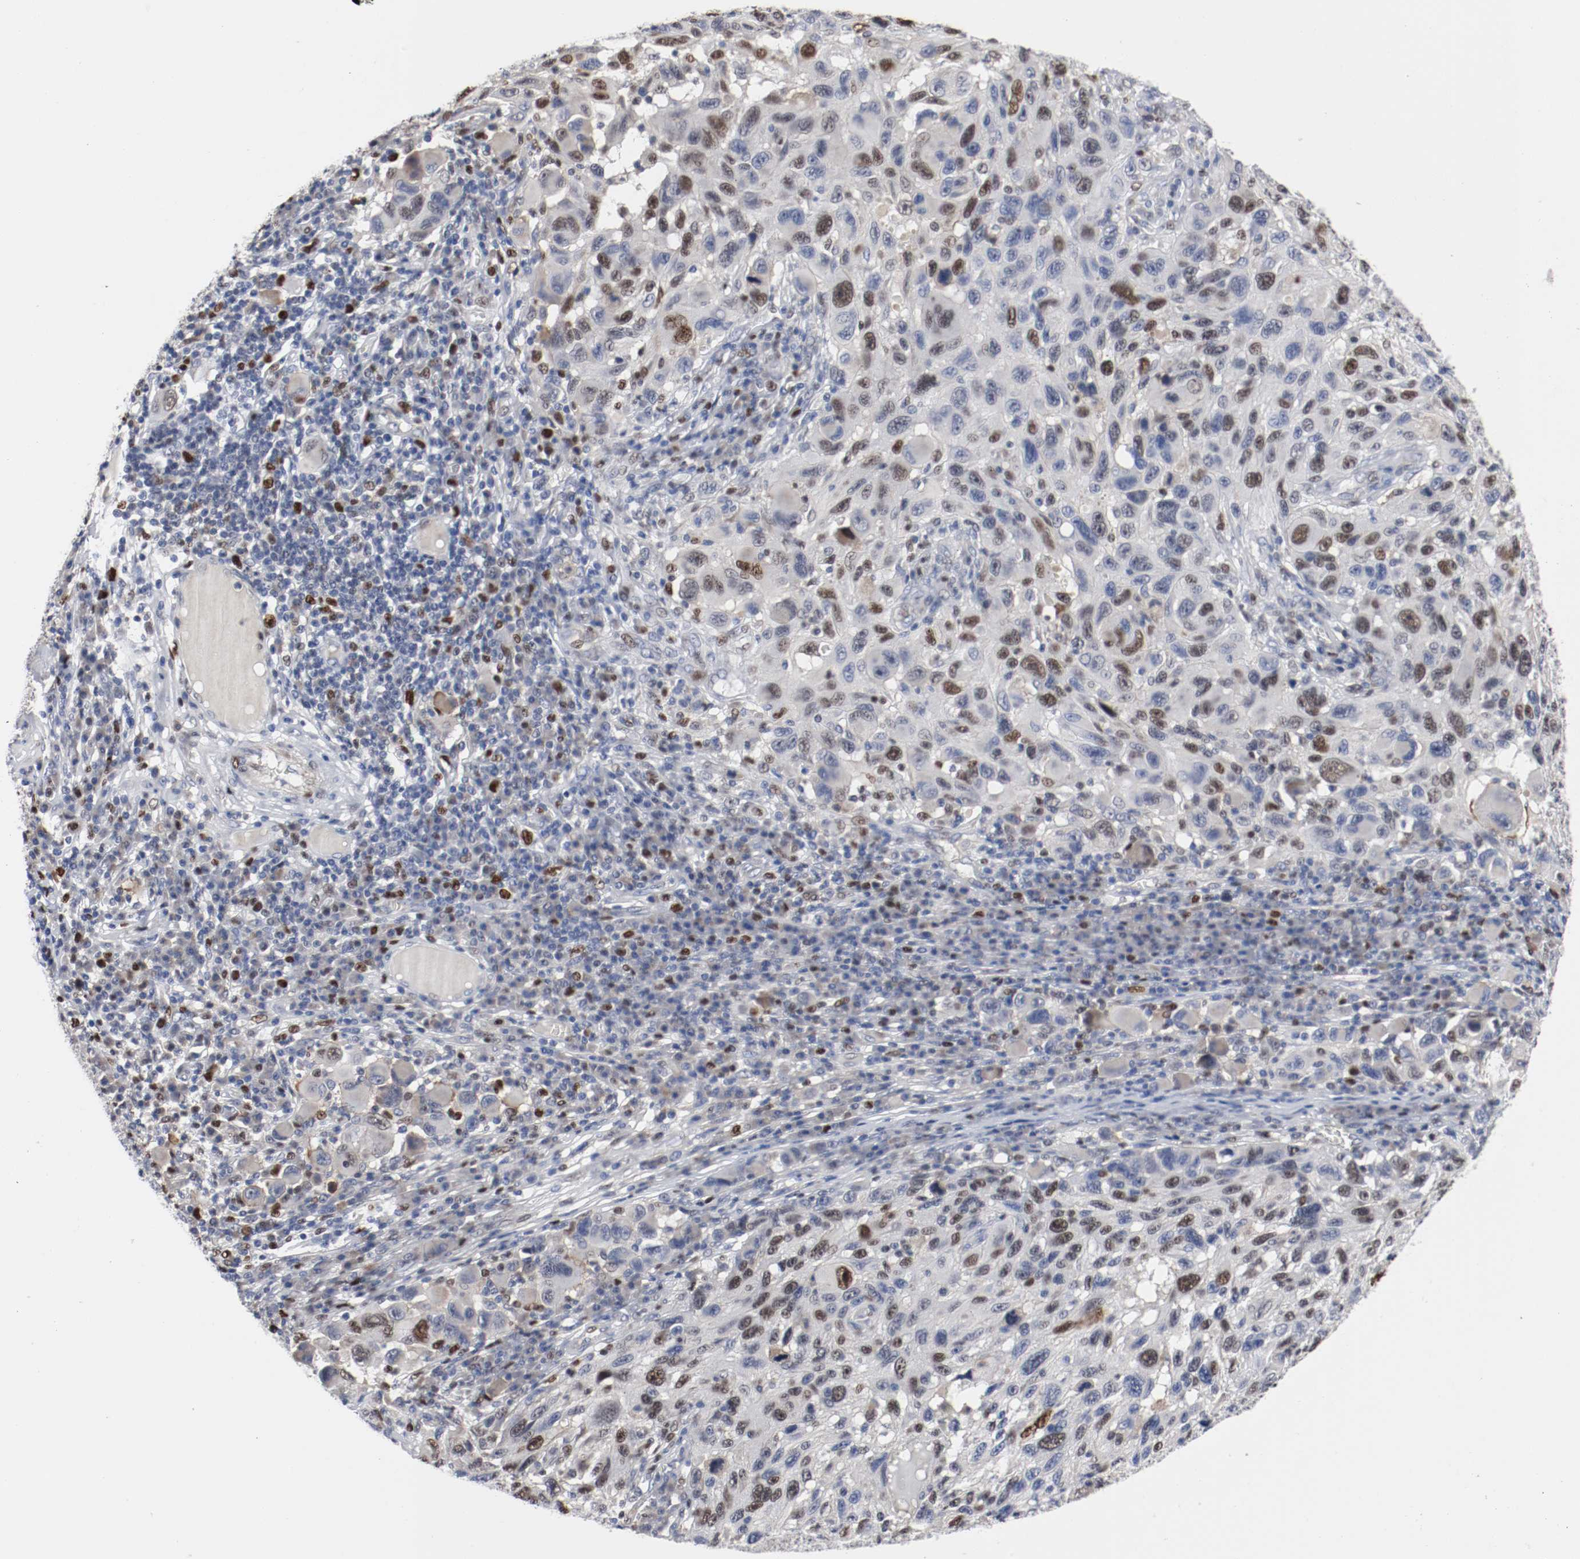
{"staining": {"intensity": "moderate", "quantity": "25%-75%", "location": "nuclear"}, "tissue": "melanoma", "cell_type": "Tumor cells", "image_type": "cancer", "snomed": [{"axis": "morphology", "description": "Malignant melanoma, NOS"}, {"axis": "topography", "description": "Skin"}], "caption": "IHC histopathology image of neoplastic tissue: human melanoma stained using immunohistochemistry demonstrates medium levels of moderate protein expression localized specifically in the nuclear of tumor cells, appearing as a nuclear brown color.", "gene": "MCM6", "patient": {"sex": "male", "age": 53}}